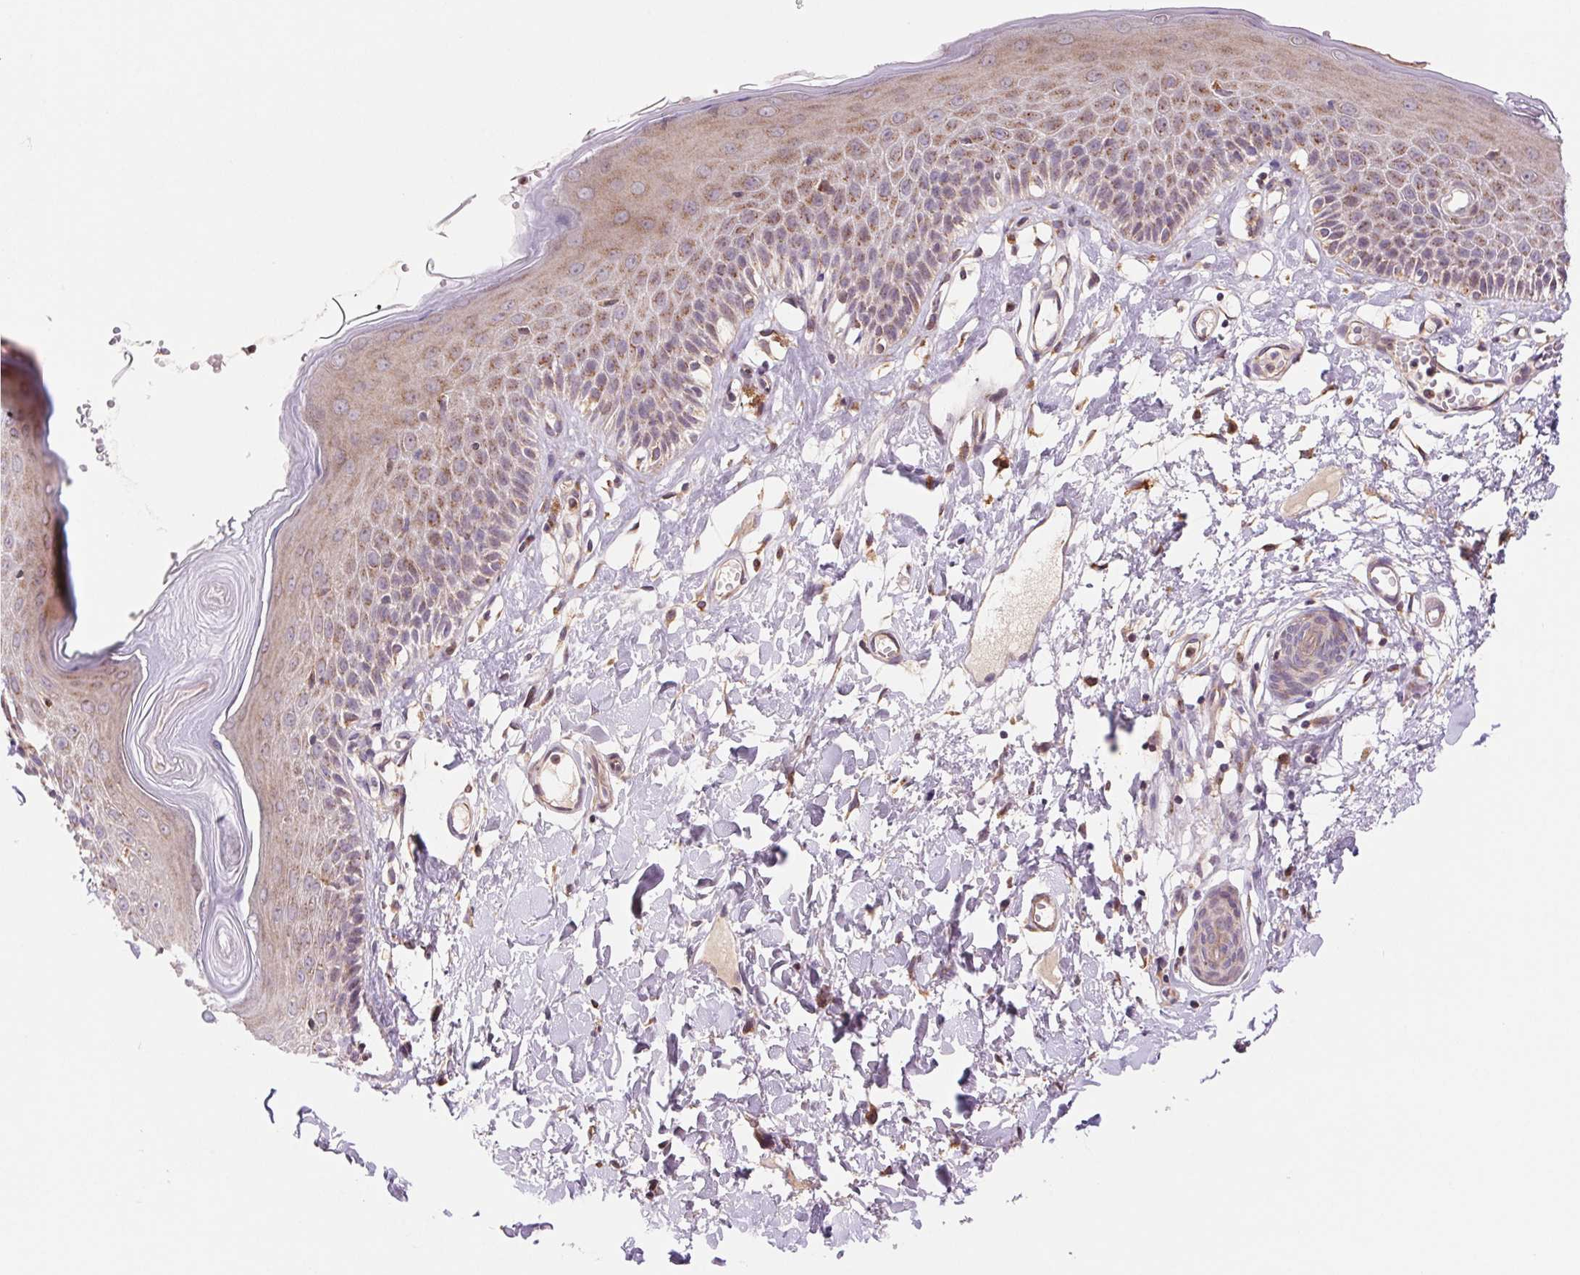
{"staining": {"intensity": "weak", "quantity": "25%-75%", "location": "cytoplasmic/membranous"}, "tissue": "skin", "cell_type": "Epidermal cells", "image_type": "normal", "snomed": [{"axis": "morphology", "description": "Normal tissue, NOS"}, {"axis": "topography", "description": "Vulva"}], "caption": "Immunohistochemical staining of benign skin shows 25%-75% levels of weak cytoplasmic/membranous protein positivity in about 25%-75% of epidermal cells. The protein of interest is stained brown, and the nuclei are stained in blue (DAB IHC with brightfield microscopy, high magnification).", "gene": "KLHL20", "patient": {"sex": "female", "age": 68}}